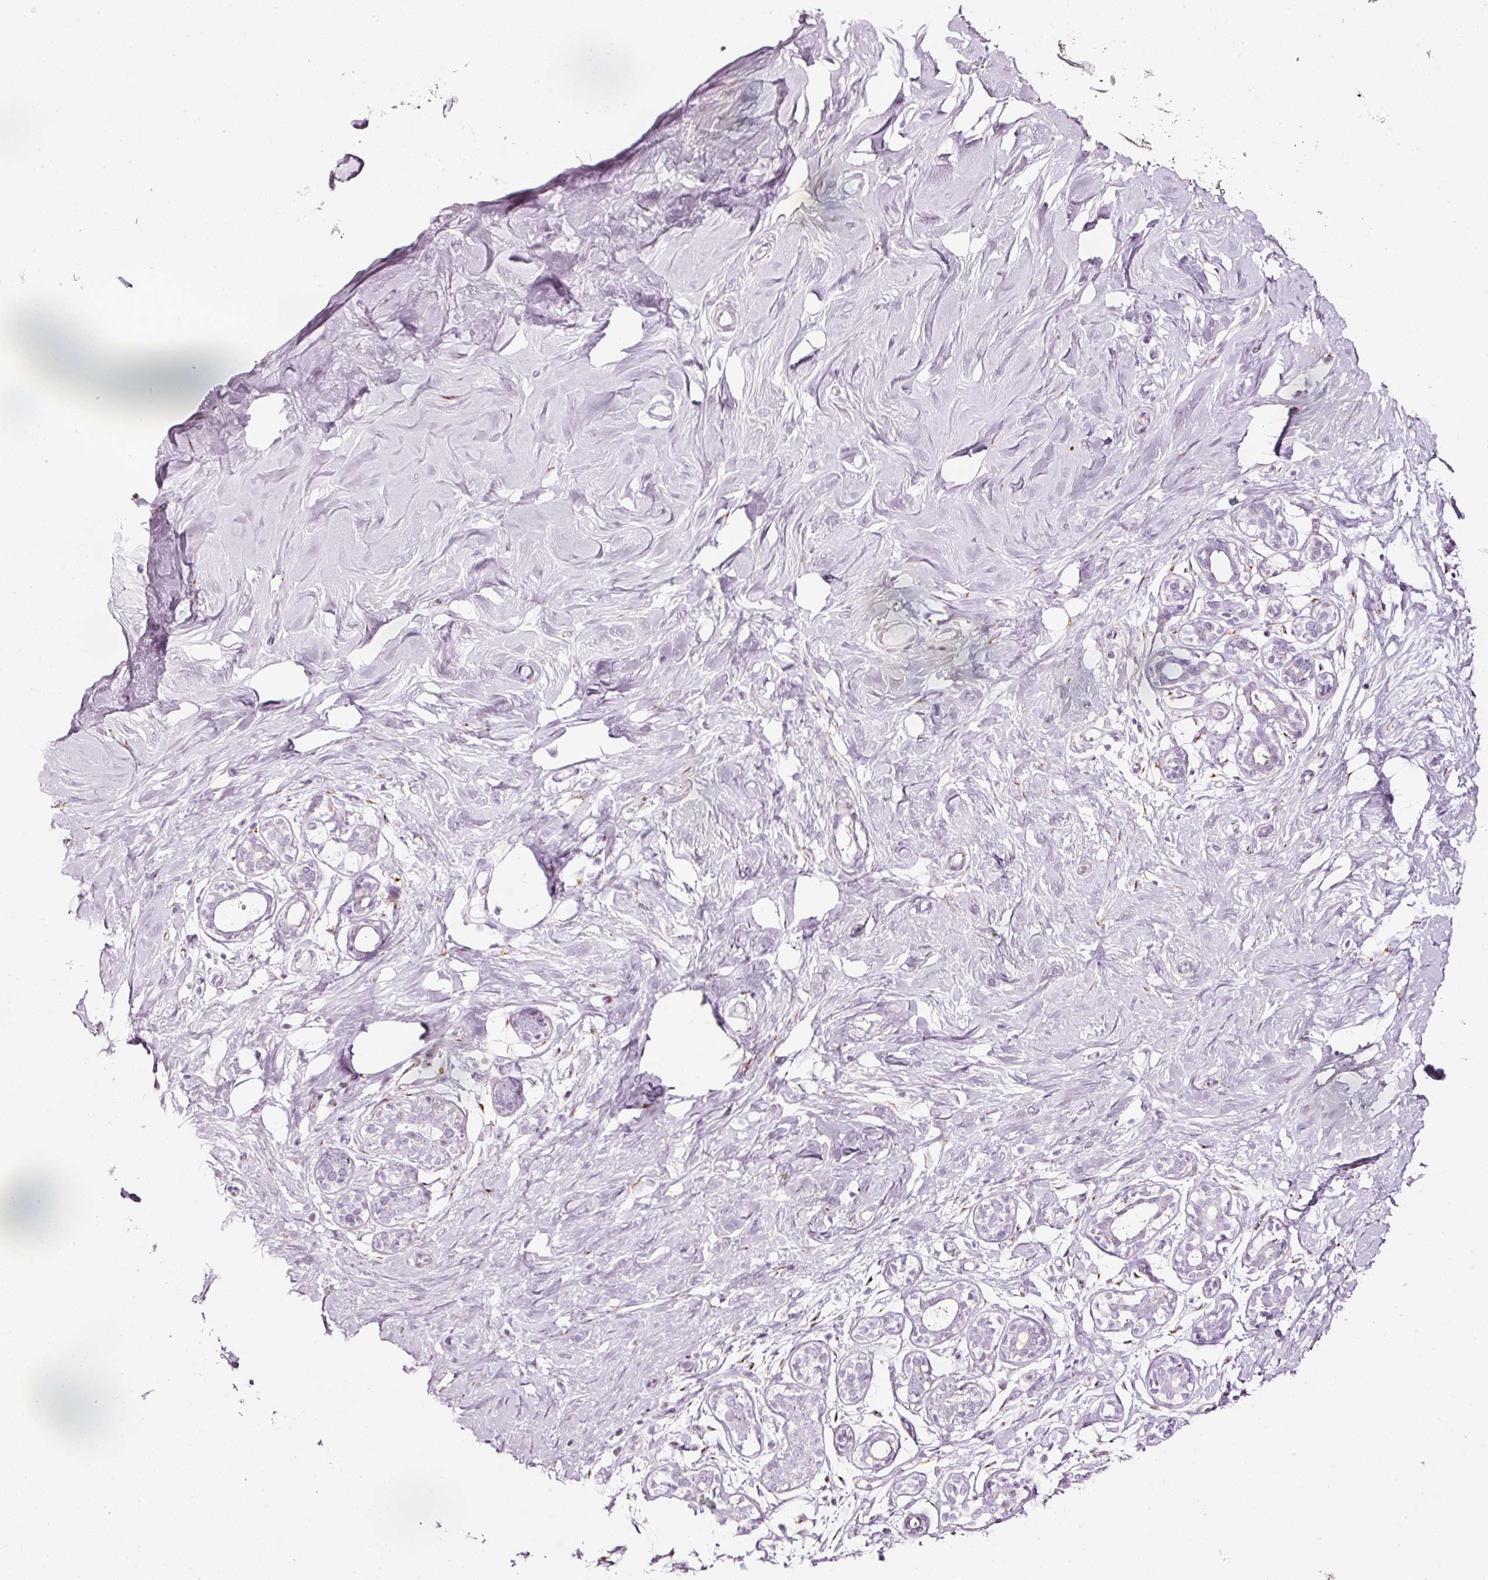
{"staining": {"intensity": "negative", "quantity": "none", "location": "none"}, "tissue": "breast", "cell_type": "Adipocytes", "image_type": "normal", "snomed": [{"axis": "morphology", "description": "Normal tissue, NOS"}, {"axis": "topography", "description": "Breast"}], "caption": "Immunohistochemical staining of benign human breast exhibits no significant expression in adipocytes.", "gene": "SDF4", "patient": {"sex": "female", "age": 27}}